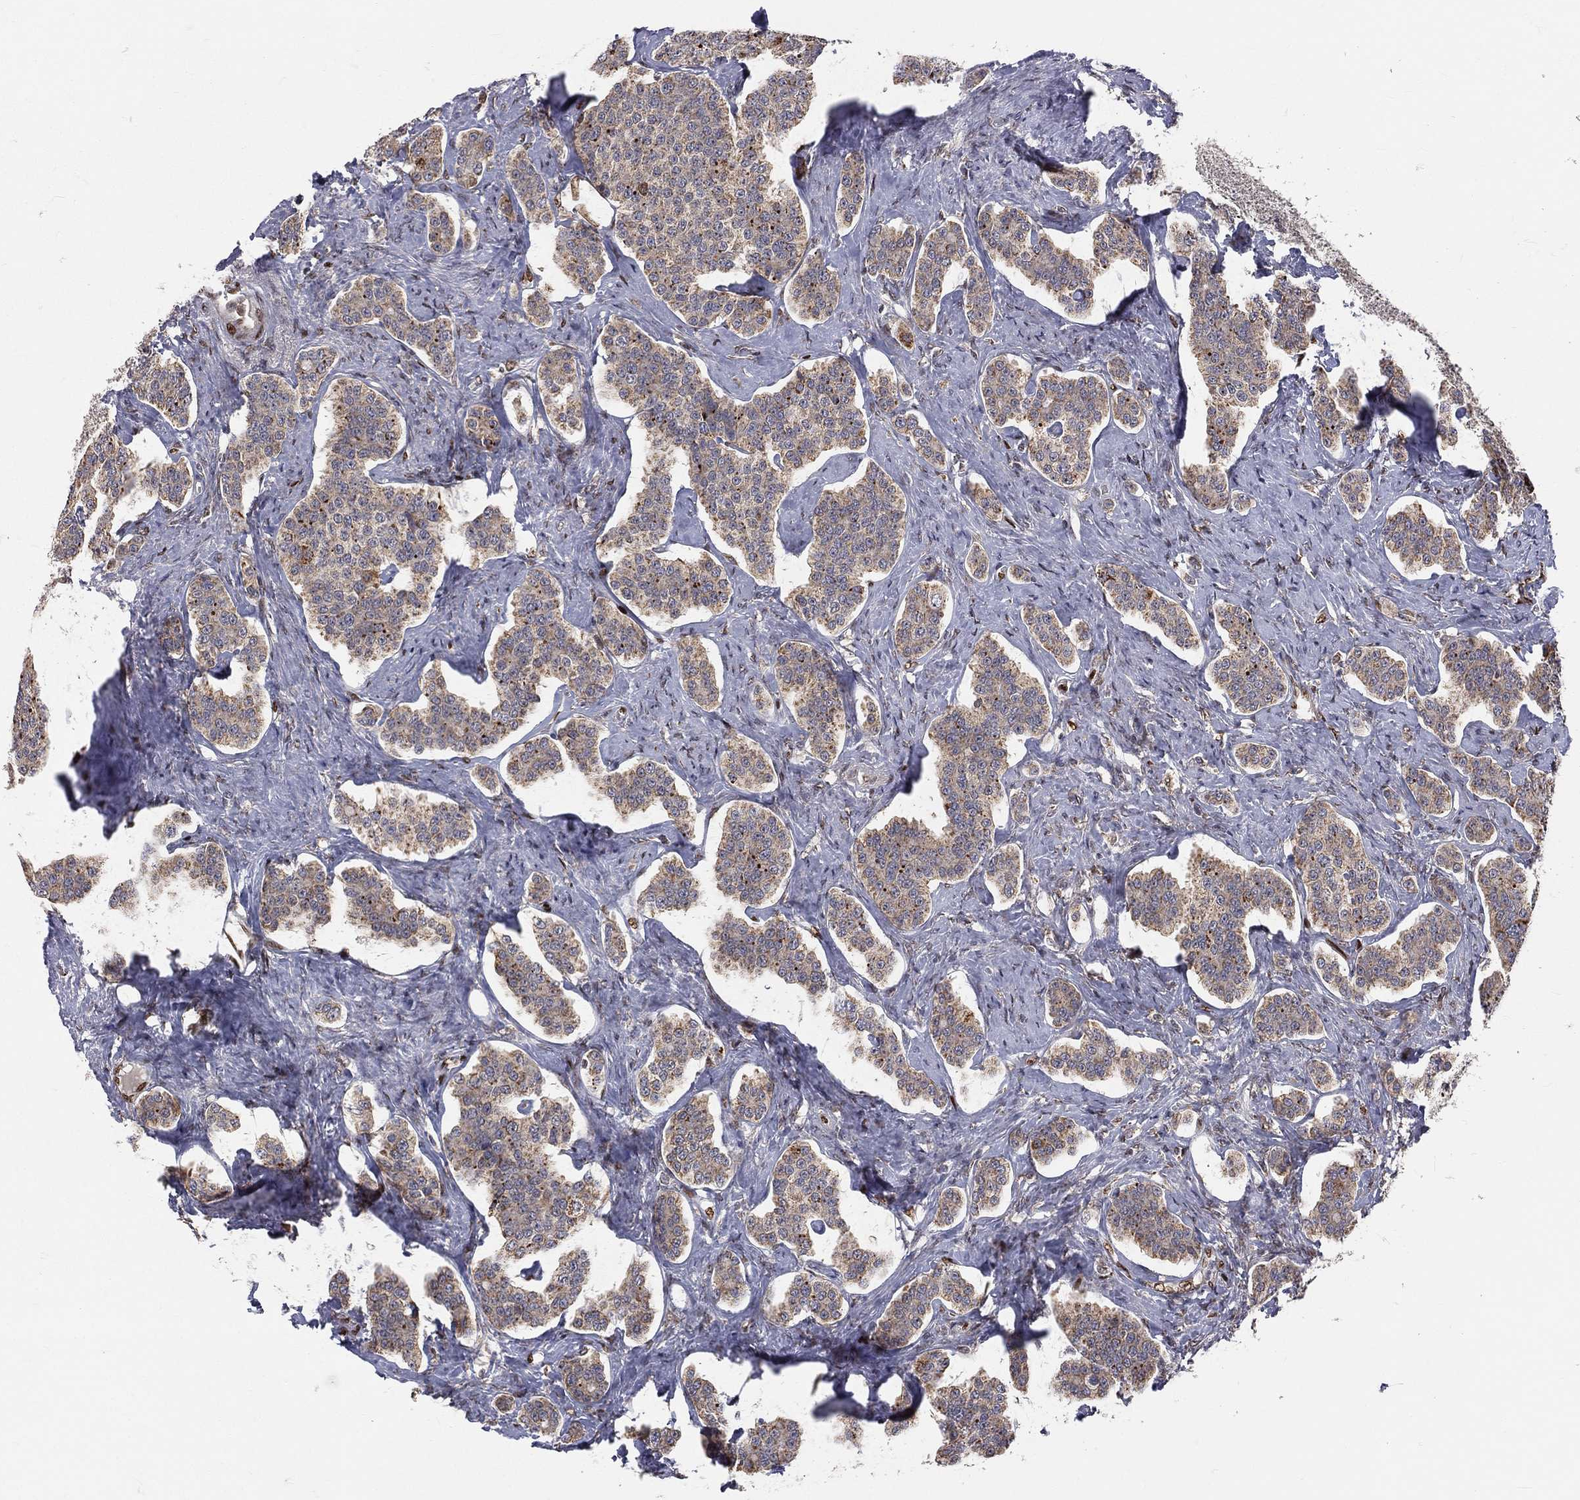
{"staining": {"intensity": "moderate", "quantity": ">75%", "location": "cytoplasmic/membranous"}, "tissue": "carcinoid", "cell_type": "Tumor cells", "image_type": "cancer", "snomed": [{"axis": "morphology", "description": "Carcinoid, malignant, NOS"}, {"axis": "topography", "description": "Small intestine"}], "caption": "Immunohistochemical staining of carcinoid (malignant) exhibits medium levels of moderate cytoplasmic/membranous protein positivity in approximately >75% of tumor cells. (DAB IHC, brown staining for protein, blue staining for nuclei).", "gene": "ZEB1", "patient": {"sex": "female", "age": 58}}